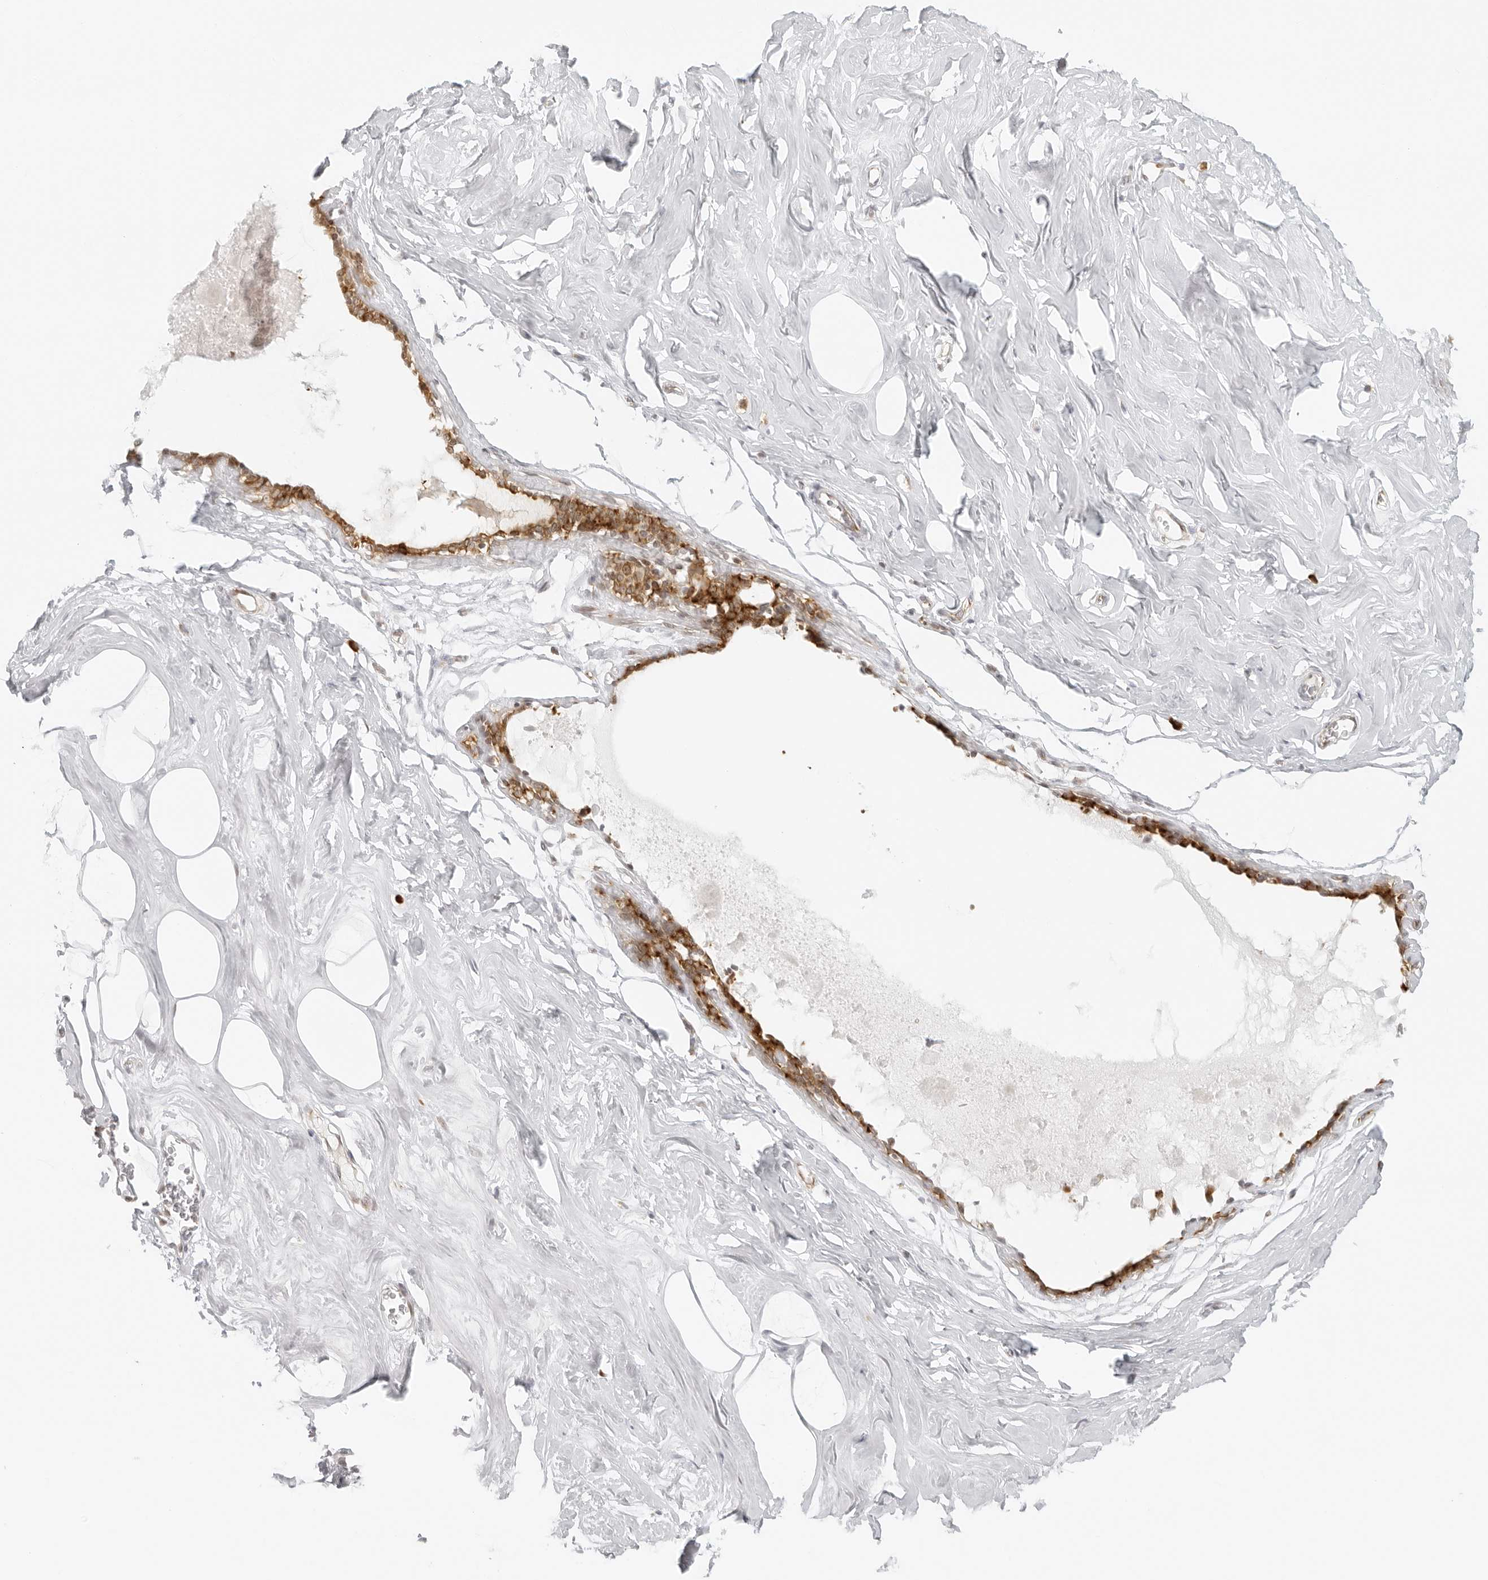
{"staining": {"intensity": "weak", "quantity": "25%-75%", "location": "nuclear"}, "tissue": "adipose tissue", "cell_type": "Adipocytes", "image_type": "normal", "snomed": [{"axis": "morphology", "description": "Normal tissue, NOS"}, {"axis": "morphology", "description": "Fibrosis, NOS"}, {"axis": "topography", "description": "Breast"}, {"axis": "topography", "description": "Adipose tissue"}], "caption": "A photomicrograph showing weak nuclear staining in about 25%-75% of adipocytes in unremarkable adipose tissue, as visualized by brown immunohistochemical staining.", "gene": "EIF4G1", "patient": {"sex": "female", "age": 39}}